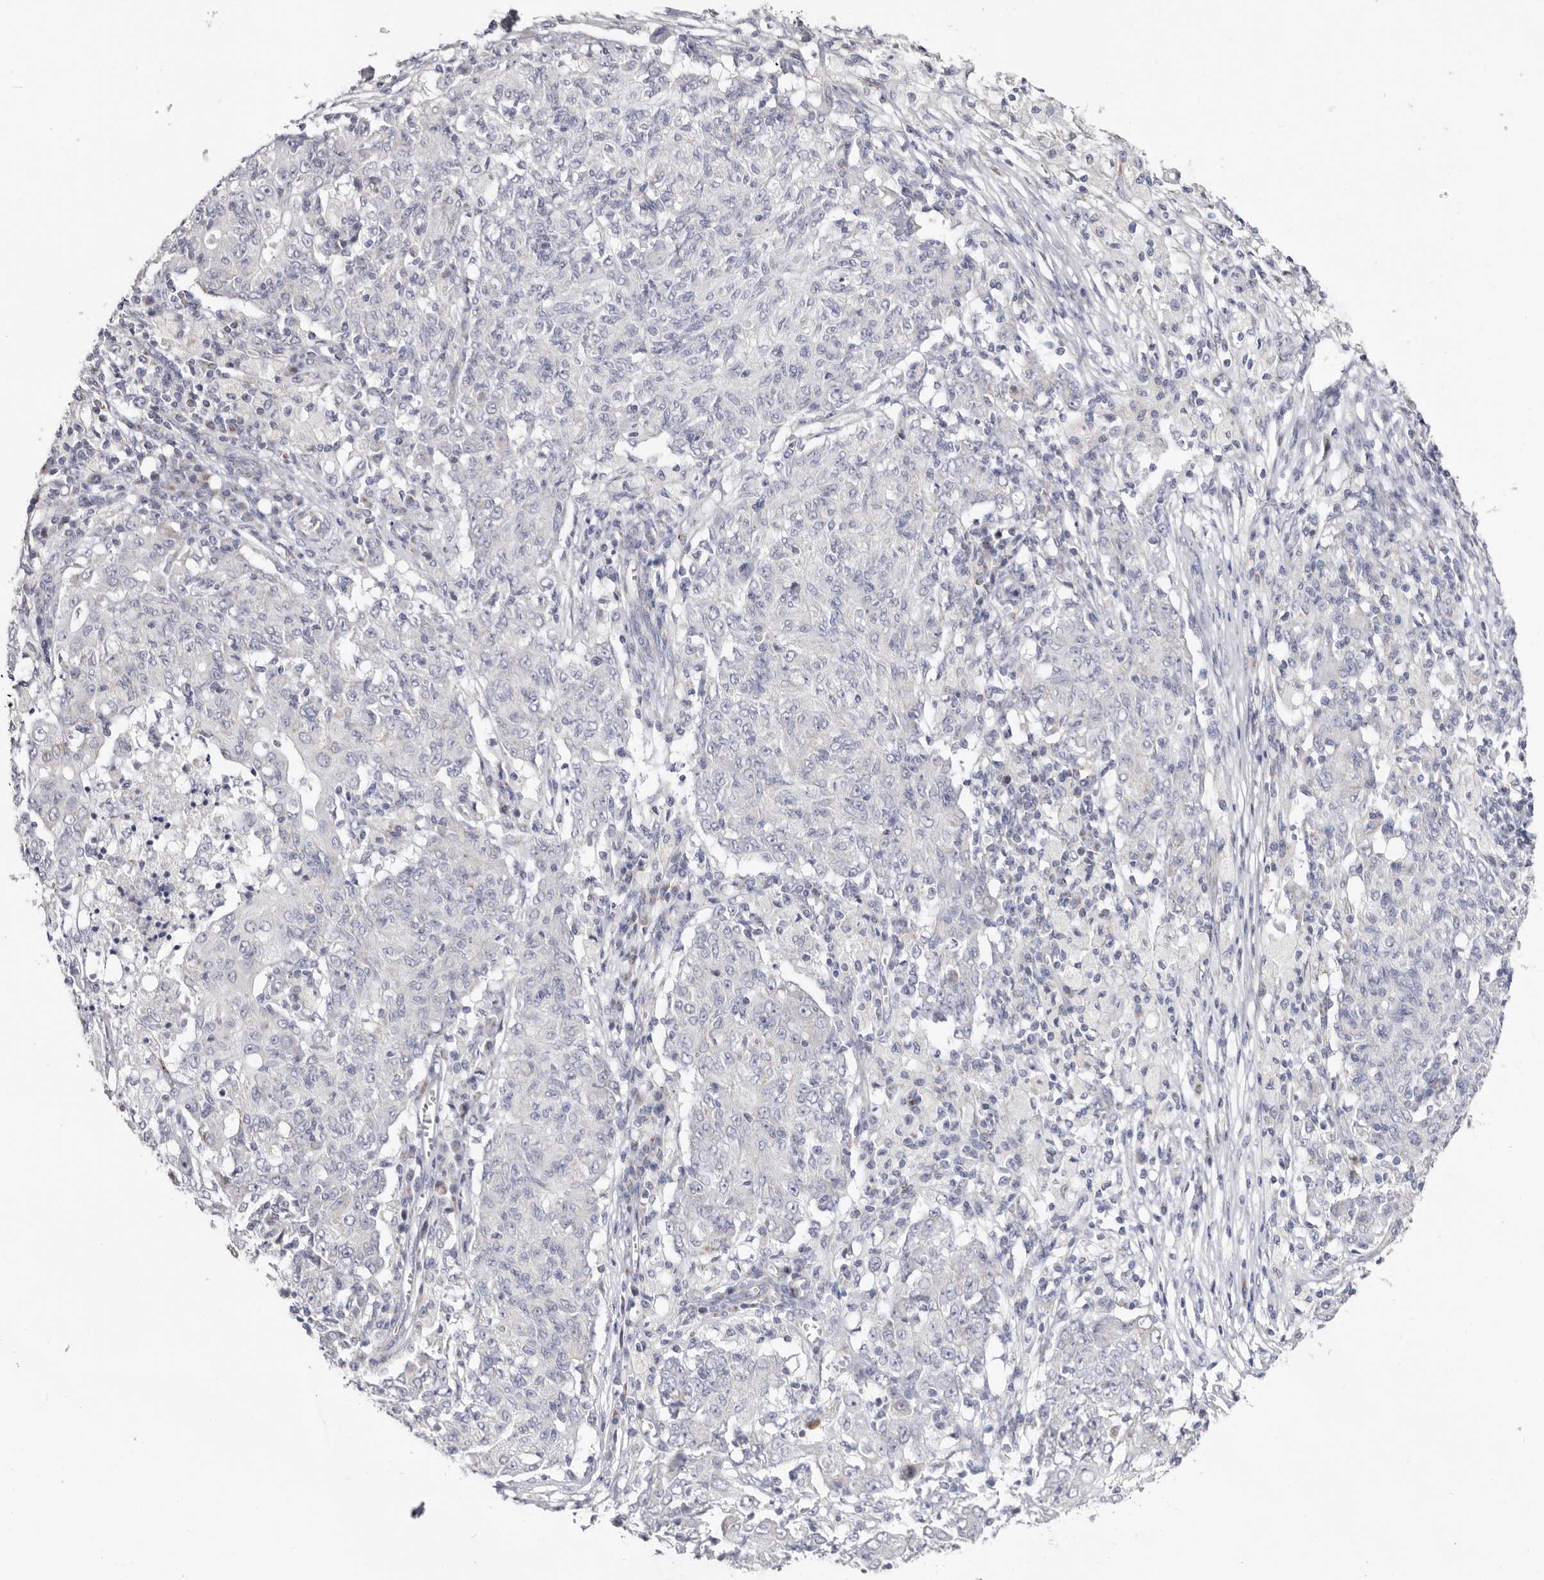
{"staining": {"intensity": "negative", "quantity": "none", "location": "none"}, "tissue": "ovarian cancer", "cell_type": "Tumor cells", "image_type": "cancer", "snomed": [{"axis": "morphology", "description": "Carcinoma, endometroid"}, {"axis": "topography", "description": "Ovary"}], "caption": "Tumor cells show no significant protein expression in ovarian endometroid carcinoma. (DAB (3,3'-diaminobenzidine) immunohistochemistry visualized using brightfield microscopy, high magnification).", "gene": "RSPO2", "patient": {"sex": "female", "age": 42}}